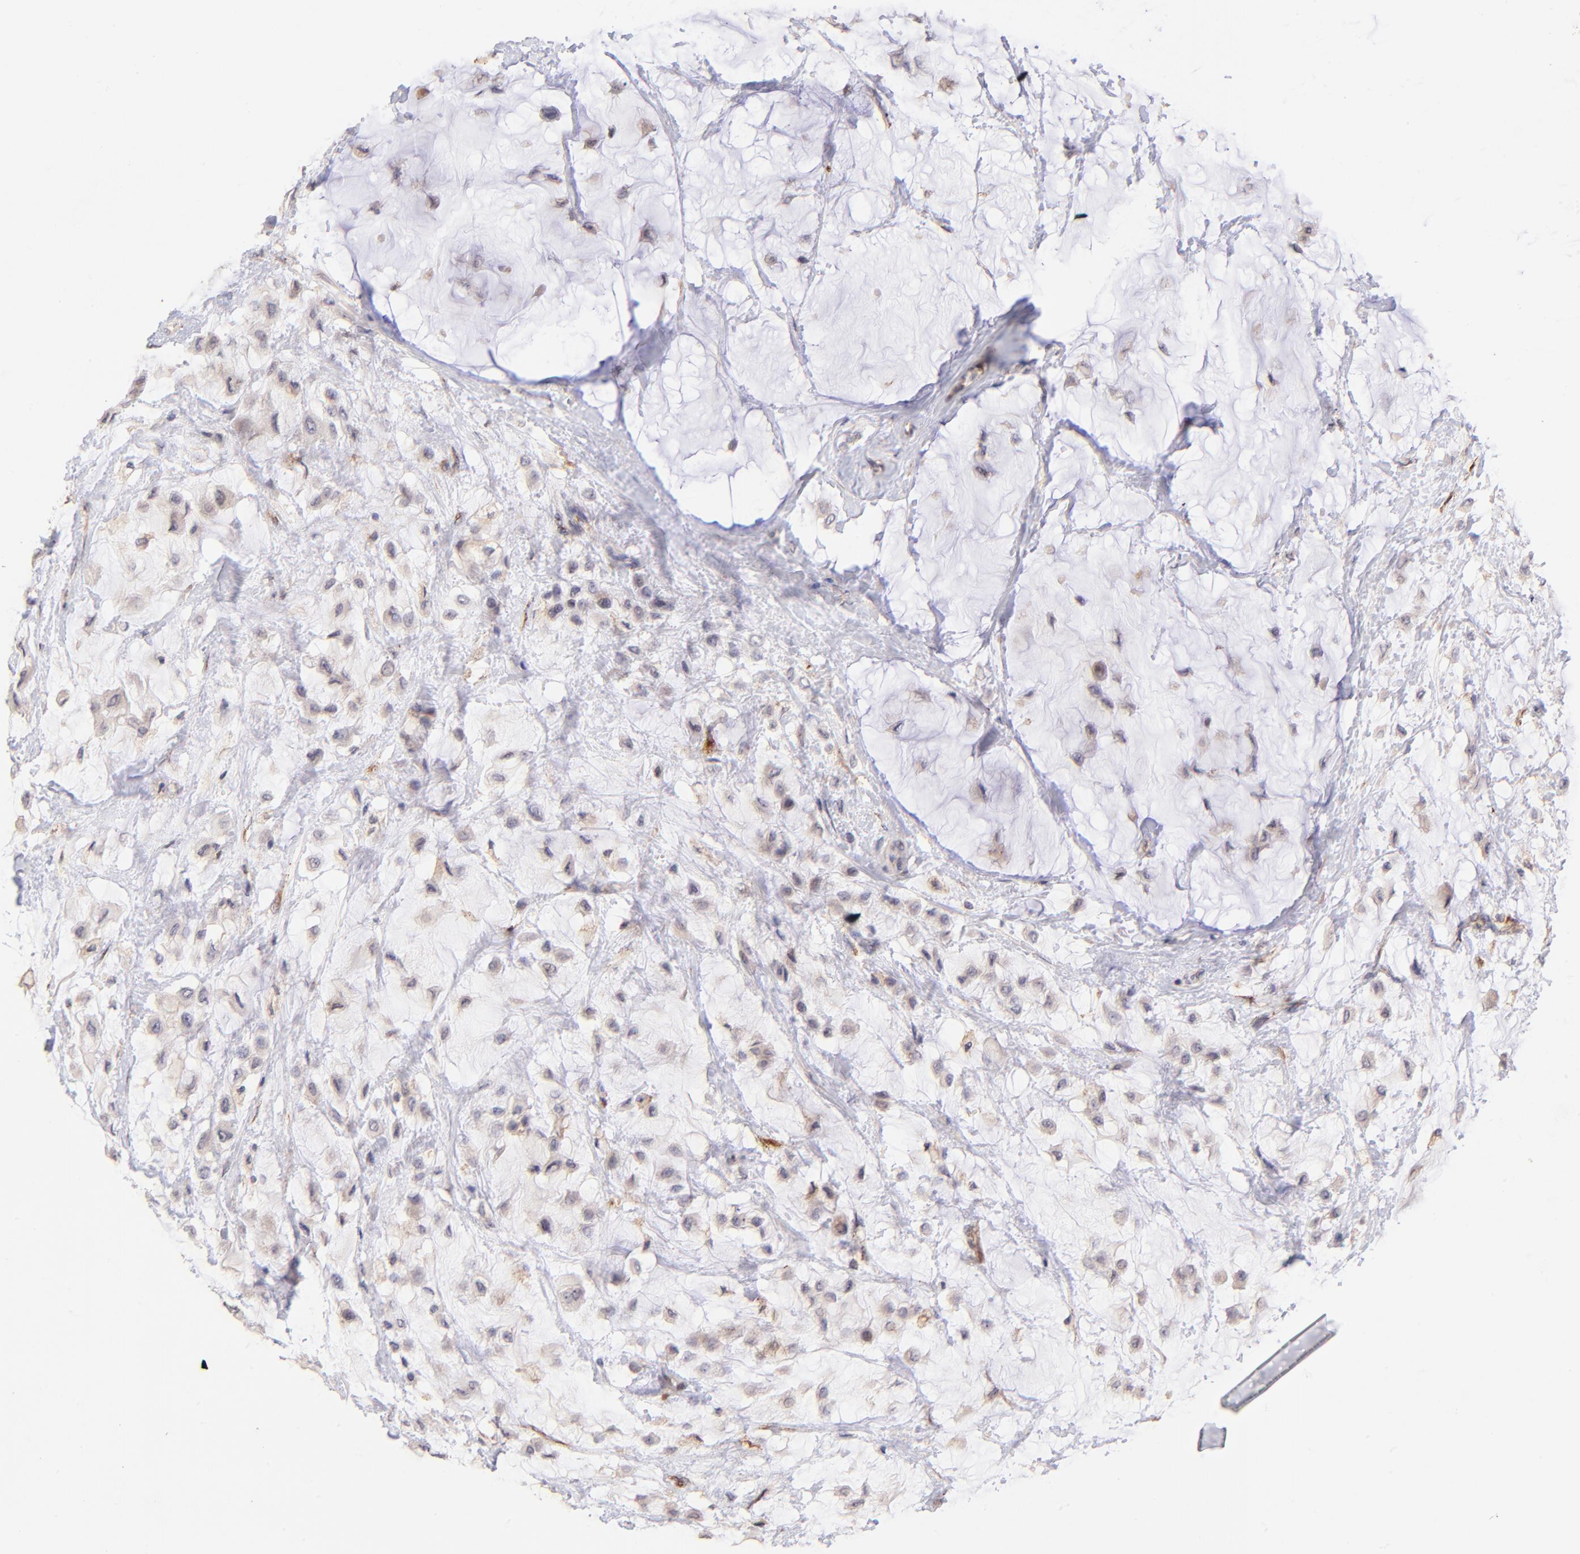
{"staining": {"intensity": "weak", "quantity": "25%-75%", "location": "cytoplasmic/membranous"}, "tissue": "breast cancer", "cell_type": "Tumor cells", "image_type": "cancer", "snomed": [{"axis": "morphology", "description": "Lobular carcinoma"}, {"axis": "topography", "description": "Breast"}], "caption": "High-power microscopy captured an IHC photomicrograph of breast cancer (lobular carcinoma), revealing weak cytoplasmic/membranous expression in approximately 25%-75% of tumor cells. The protein is shown in brown color, while the nuclei are stained blue.", "gene": "SPARC", "patient": {"sex": "female", "age": 85}}